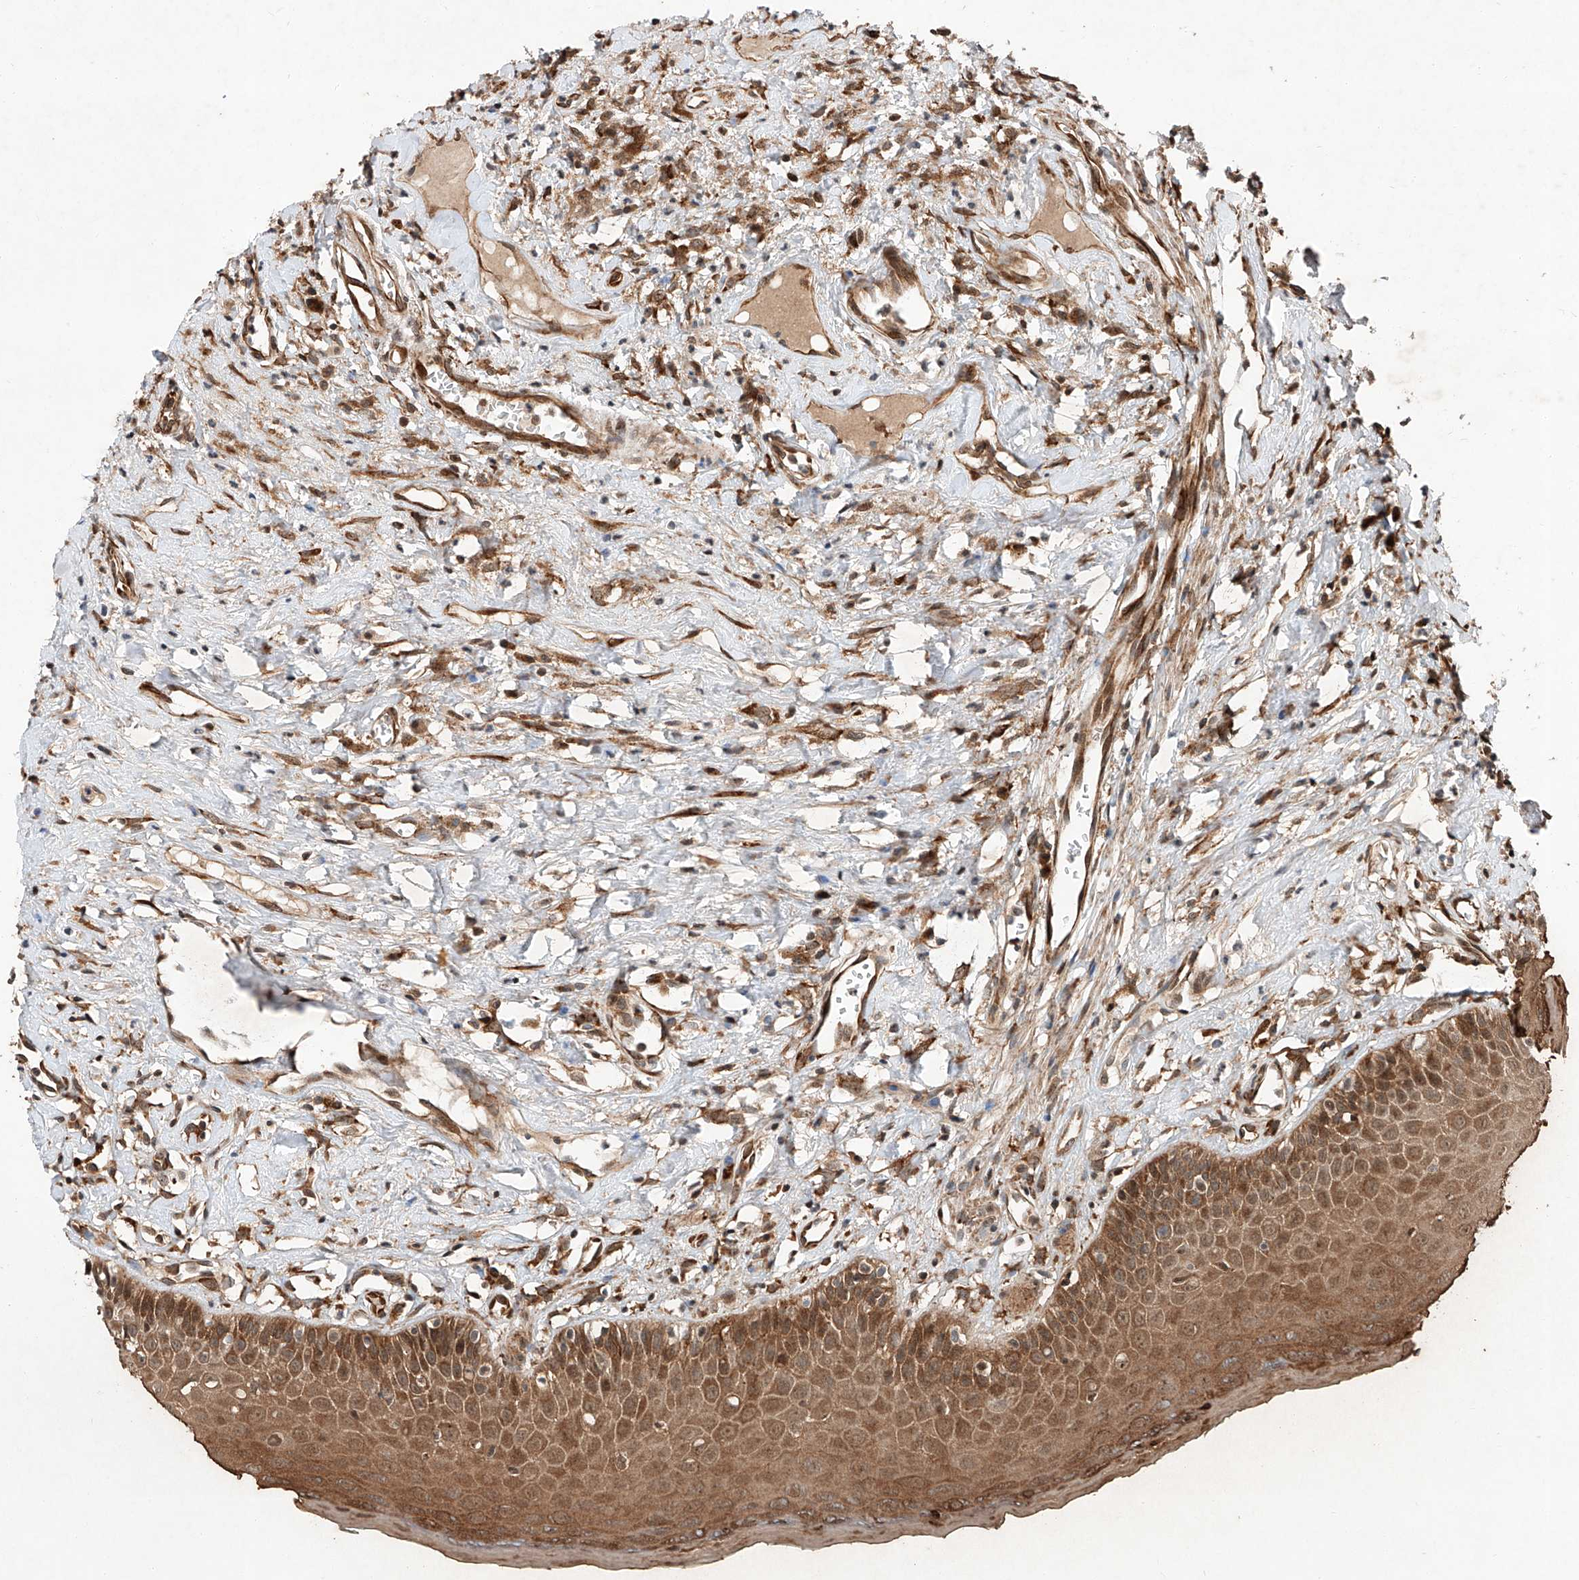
{"staining": {"intensity": "moderate", "quantity": ">75%", "location": "cytoplasmic/membranous,nuclear"}, "tissue": "oral mucosa", "cell_type": "Squamous epithelial cells", "image_type": "normal", "snomed": [{"axis": "morphology", "description": "Normal tissue, NOS"}, {"axis": "topography", "description": "Oral tissue"}], "caption": "The photomicrograph exhibits immunohistochemical staining of benign oral mucosa. There is moderate cytoplasmic/membranous,nuclear positivity is present in about >75% of squamous epithelial cells. (Brightfield microscopy of DAB IHC at high magnification).", "gene": "ZFP28", "patient": {"sex": "female", "age": 70}}